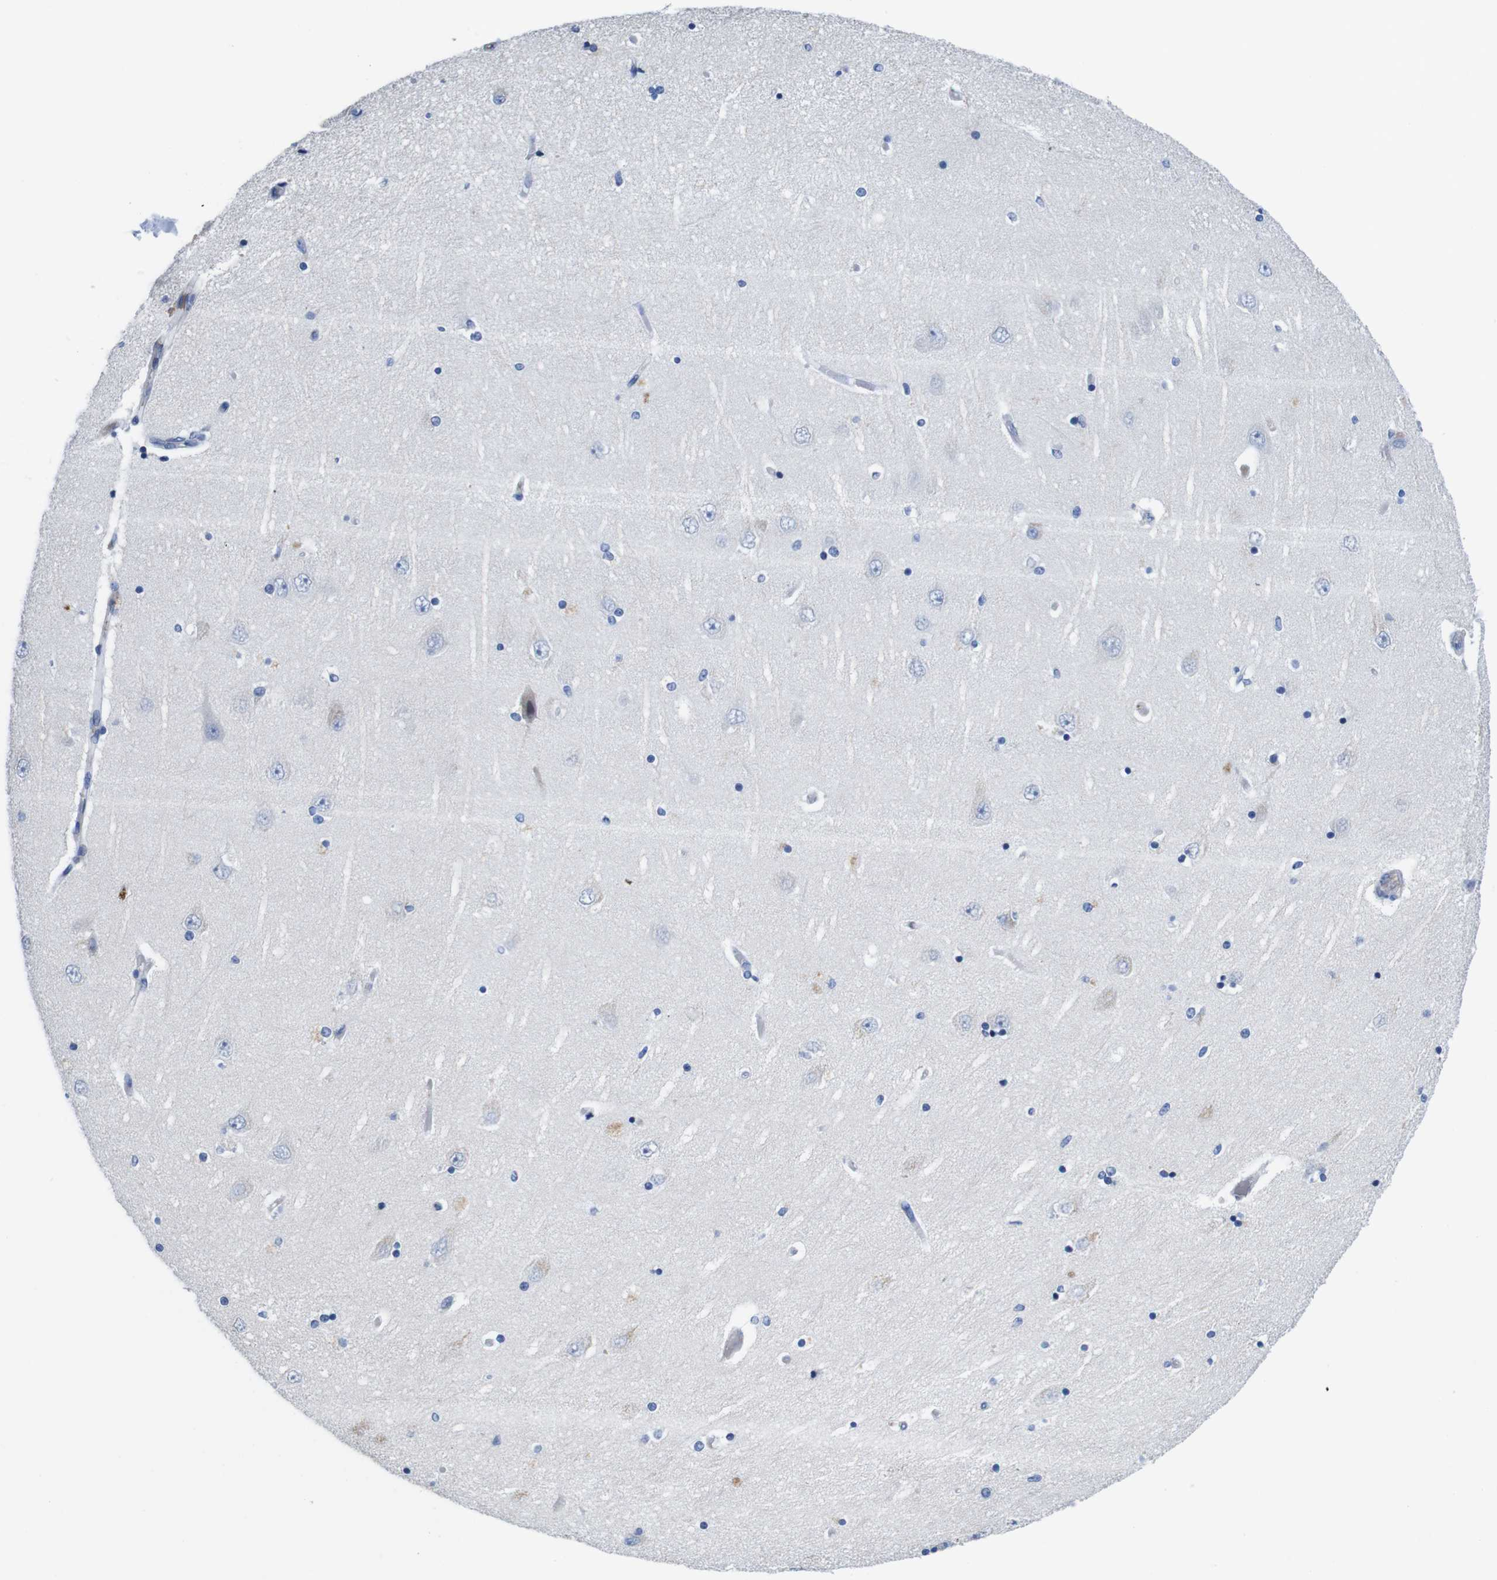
{"staining": {"intensity": "negative", "quantity": "none", "location": "none"}, "tissue": "hippocampus", "cell_type": "Glial cells", "image_type": "normal", "snomed": [{"axis": "morphology", "description": "Normal tissue, NOS"}, {"axis": "topography", "description": "Hippocampus"}], "caption": "DAB immunohistochemical staining of normal hippocampus shows no significant expression in glial cells.", "gene": "C1RL", "patient": {"sex": "female", "age": 54}}